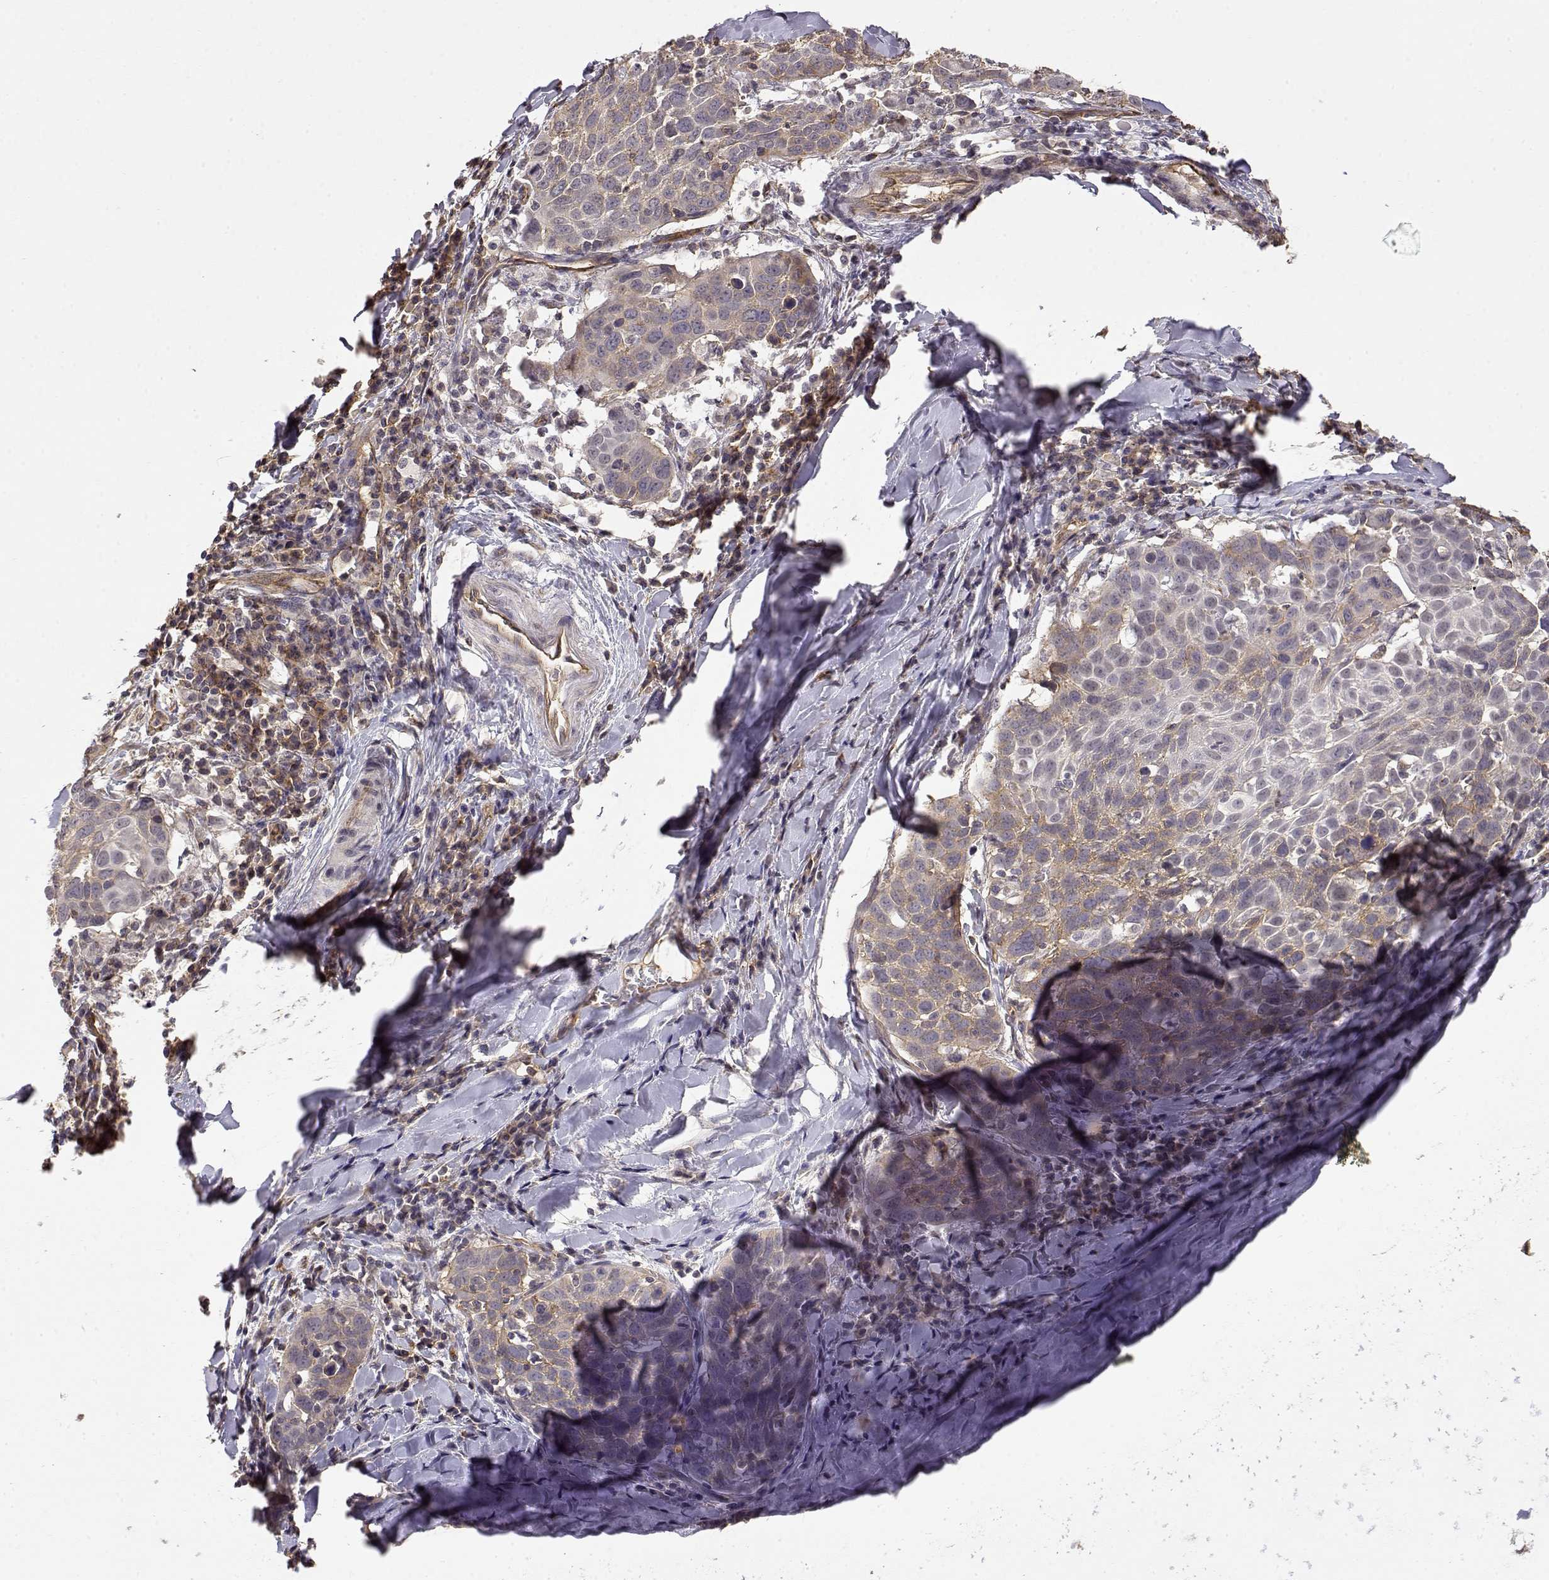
{"staining": {"intensity": "weak", "quantity": "<25%", "location": "cytoplasmic/membranous"}, "tissue": "lung cancer", "cell_type": "Tumor cells", "image_type": "cancer", "snomed": [{"axis": "morphology", "description": "Squamous cell carcinoma, NOS"}, {"axis": "topography", "description": "Lung"}], "caption": "Tumor cells show no significant expression in lung squamous cell carcinoma.", "gene": "IFITM1", "patient": {"sex": "male", "age": 57}}